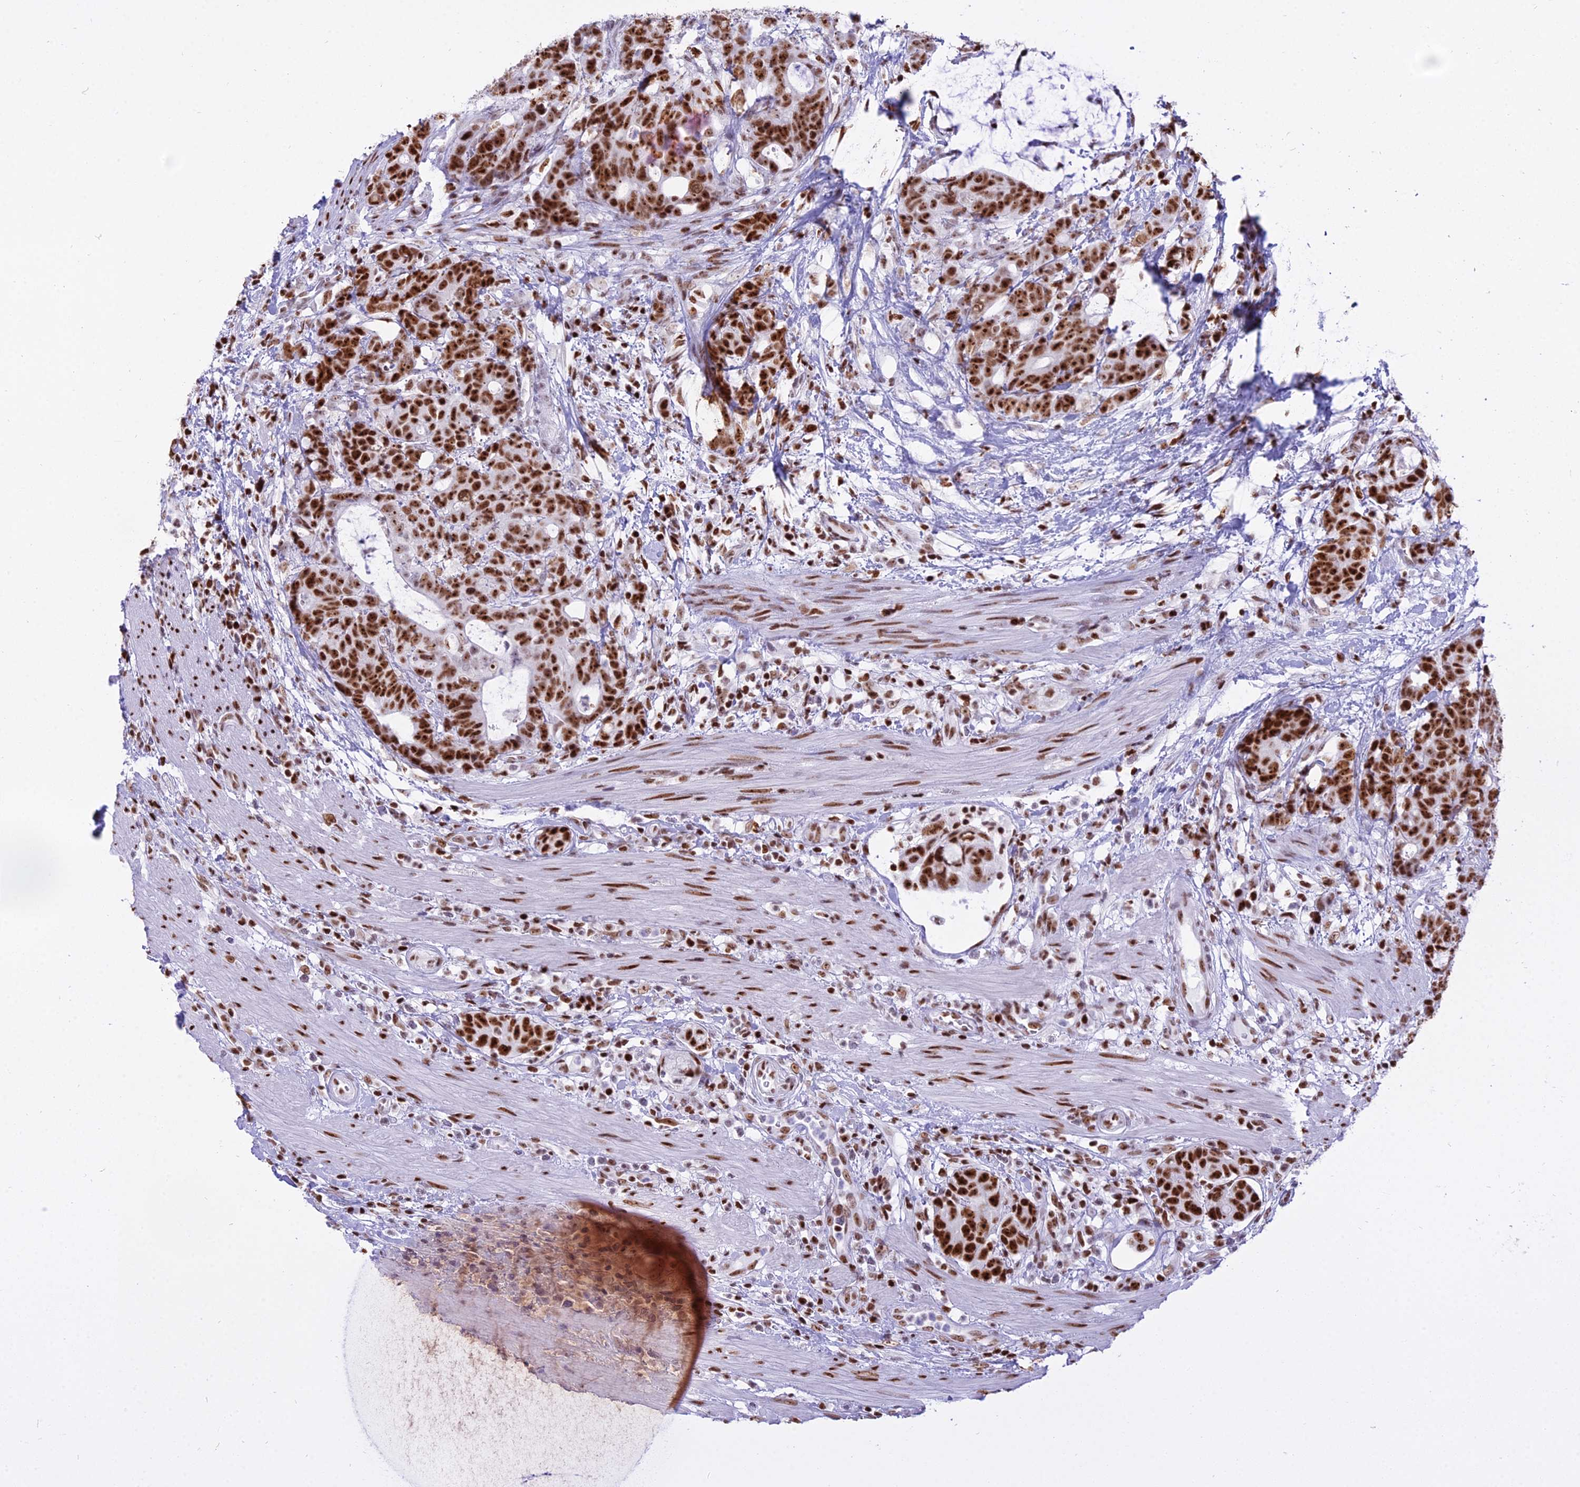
{"staining": {"intensity": "strong", "quantity": ">75%", "location": "nuclear"}, "tissue": "colorectal cancer", "cell_type": "Tumor cells", "image_type": "cancer", "snomed": [{"axis": "morphology", "description": "Adenocarcinoma, NOS"}, {"axis": "topography", "description": "Colon"}], "caption": "An immunohistochemistry (IHC) histopathology image of neoplastic tissue is shown. Protein staining in brown highlights strong nuclear positivity in colorectal adenocarcinoma within tumor cells.", "gene": "PARP1", "patient": {"sex": "female", "age": 82}}